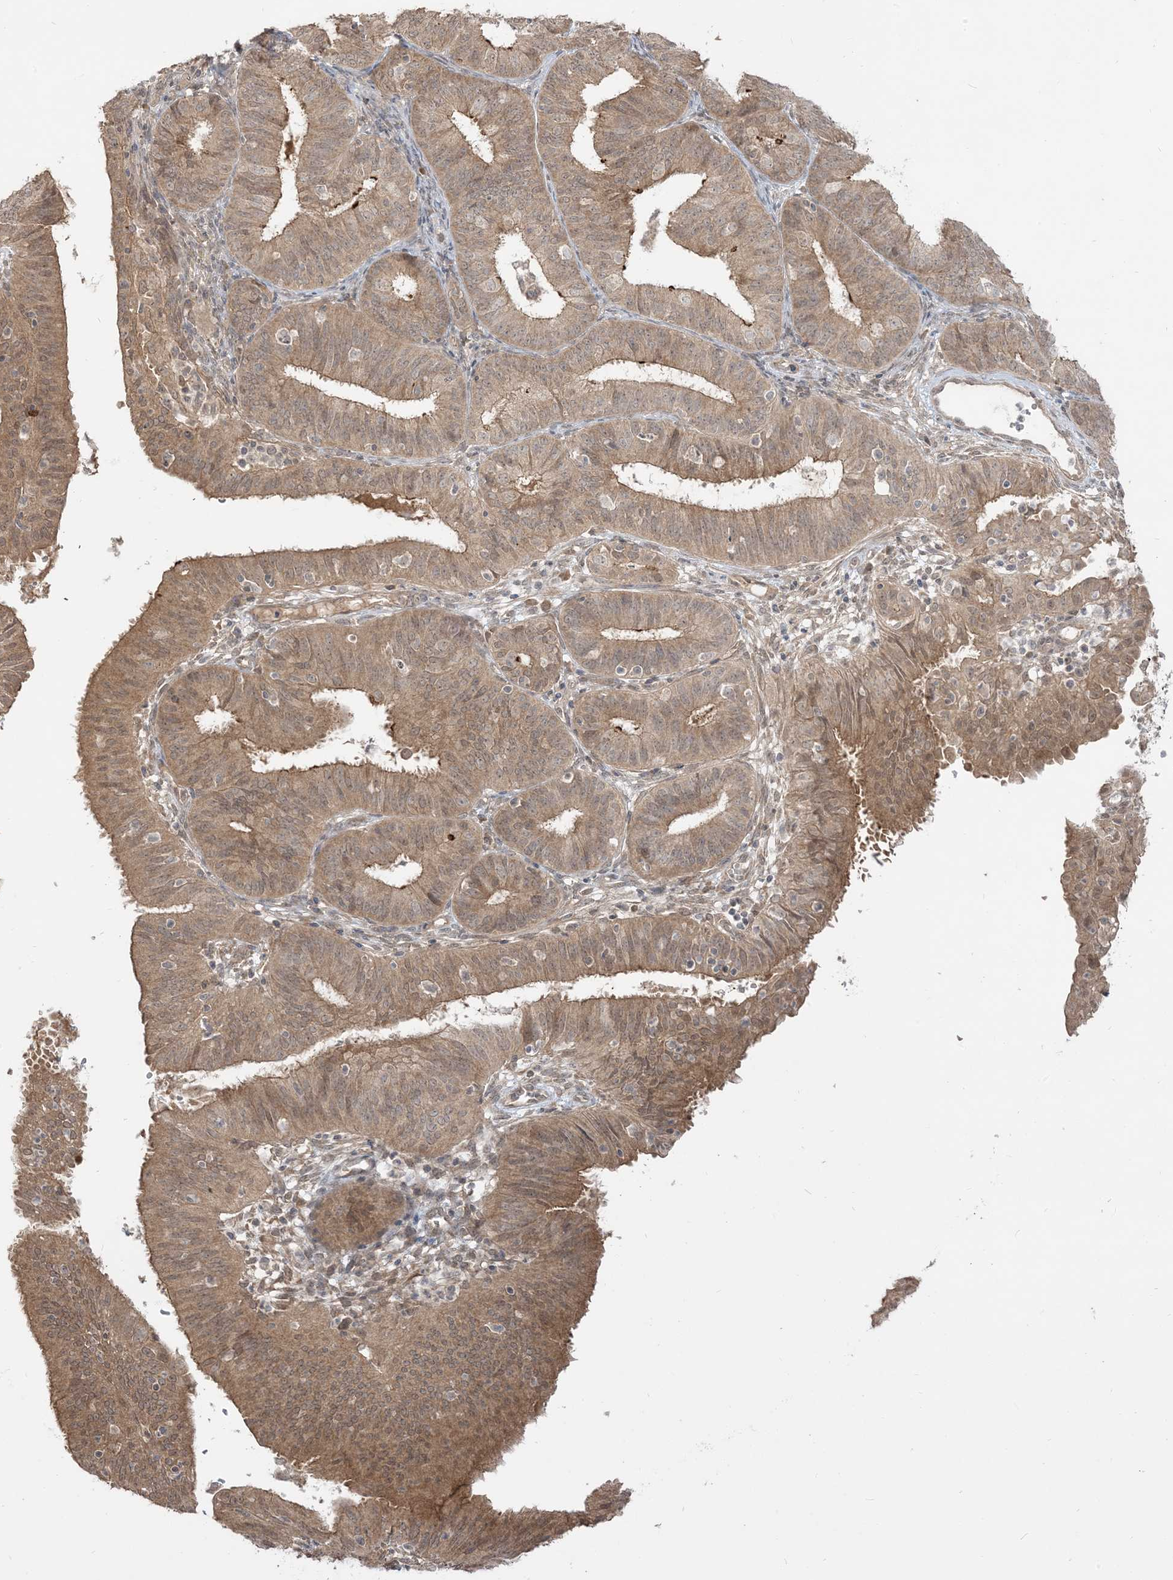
{"staining": {"intensity": "moderate", "quantity": ">75%", "location": "cytoplasmic/membranous"}, "tissue": "endometrial cancer", "cell_type": "Tumor cells", "image_type": "cancer", "snomed": [{"axis": "morphology", "description": "Adenocarcinoma, NOS"}, {"axis": "topography", "description": "Endometrium"}], "caption": "Immunohistochemistry (IHC) staining of endometrial adenocarcinoma, which displays medium levels of moderate cytoplasmic/membranous positivity in approximately >75% of tumor cells indicating moderate cytoplasmic/membranous protein positivity. The staining was performed using DAB (3,3'-diaminobenzidine) (brown) for protein detection and nuclei were counterstained in hematoxylin (blue).", "gene": "TBCC", "patient": {"sex": "female", "age": 51}}